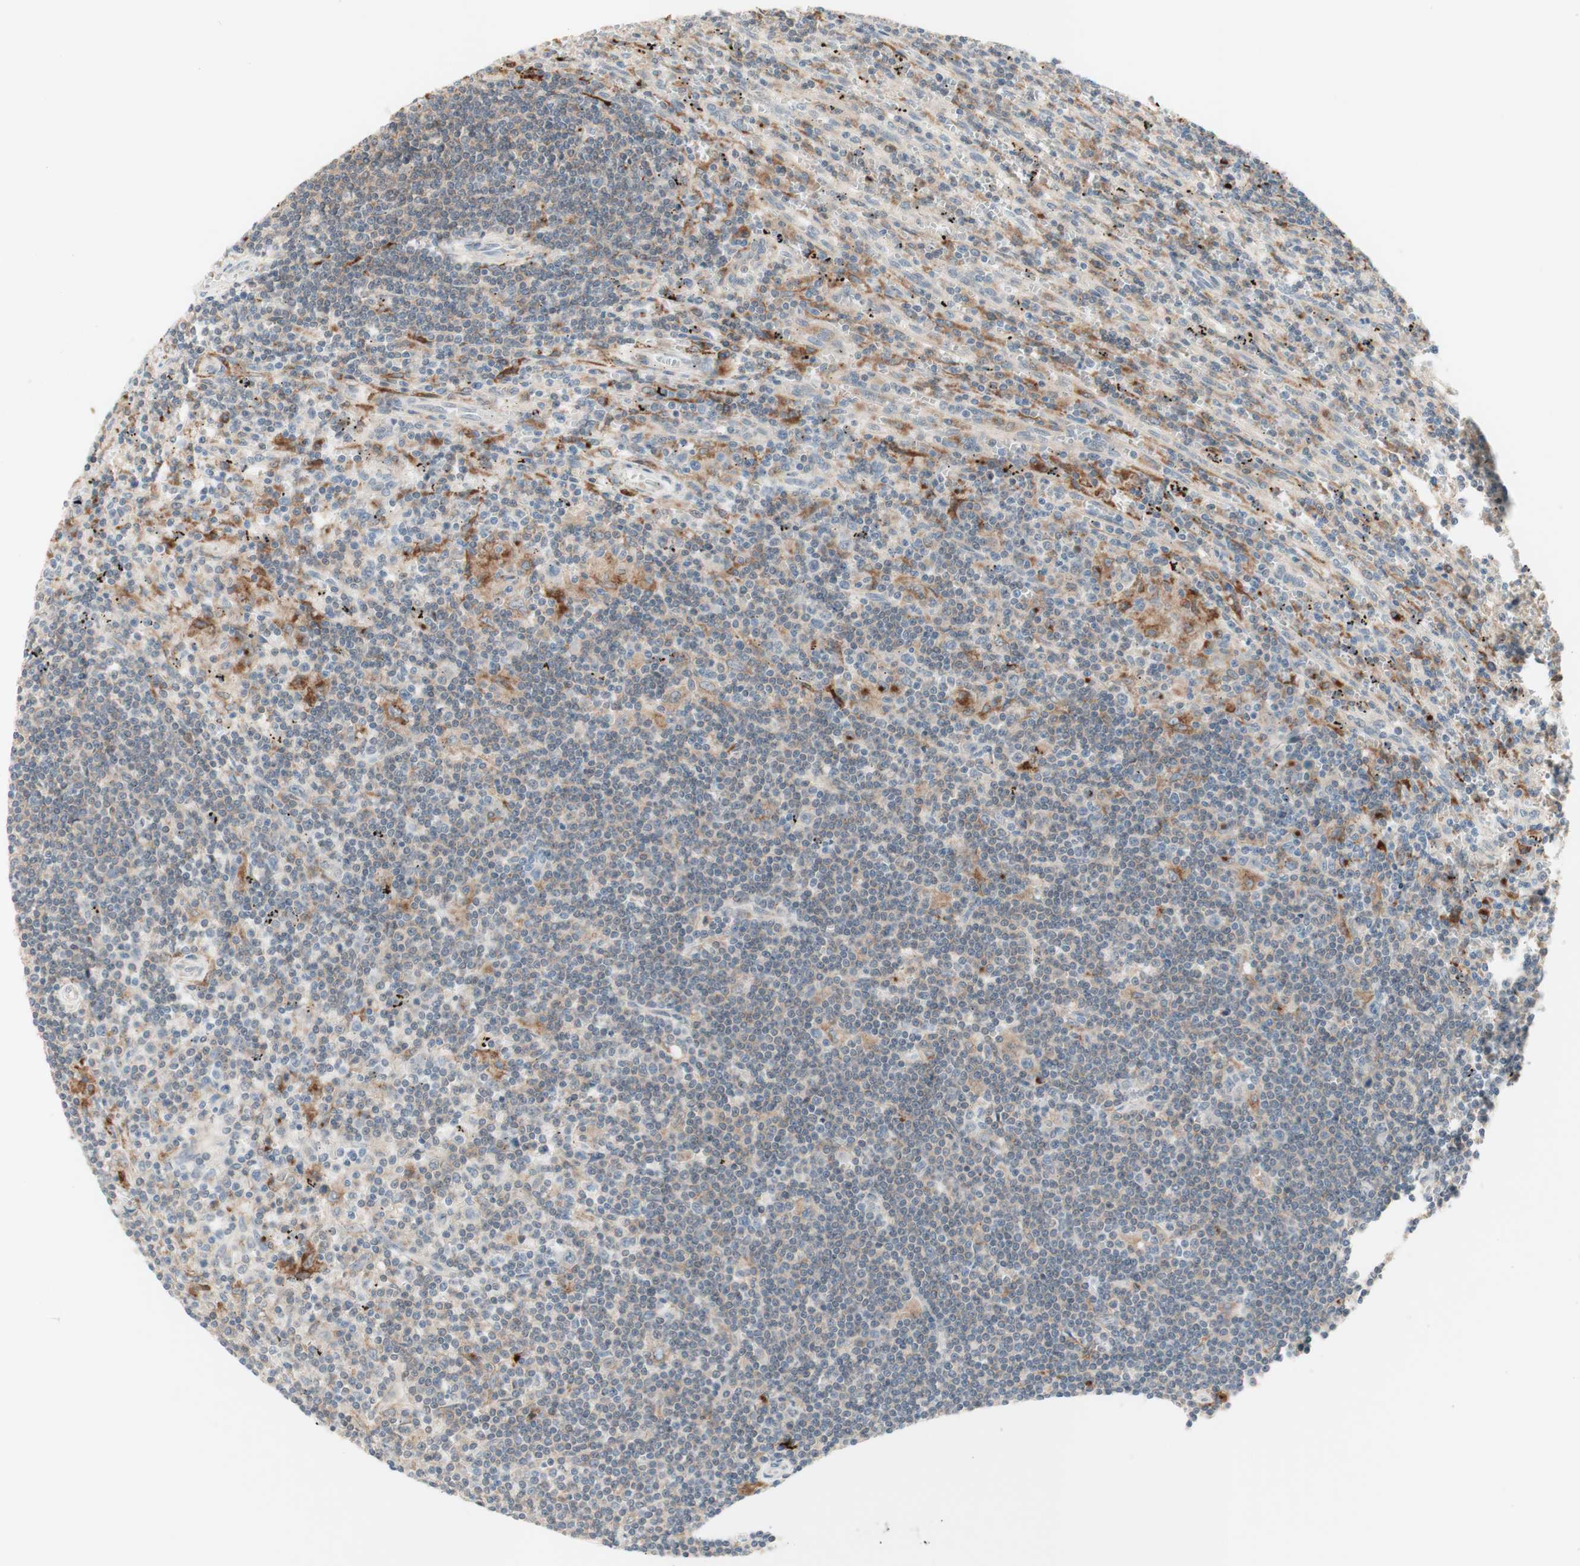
{"staining": {"intensity": "weak", "quantity": "<25%", "location": "cytoplasmic/membranous"}, "tissue": "lymphoma", "cell_type": "Tumor cells", "image_type": "cancer", "snomed": [{"axis": "morphology", "description": "Malignant lymphoma, non-Hodgkin's type, Low grade"}, {"axis": "topography", "description": "Spleen"}], "caption": "Immunohistochemistry photomicrograph of neoplastic tissue: human lymphoma stained with DAB (3,3'-diaminobenzidine) exhibits no significant protein staining in tumor cells.", "gene": "GAPT", "patient": {"sex": "male", "age": 76}}